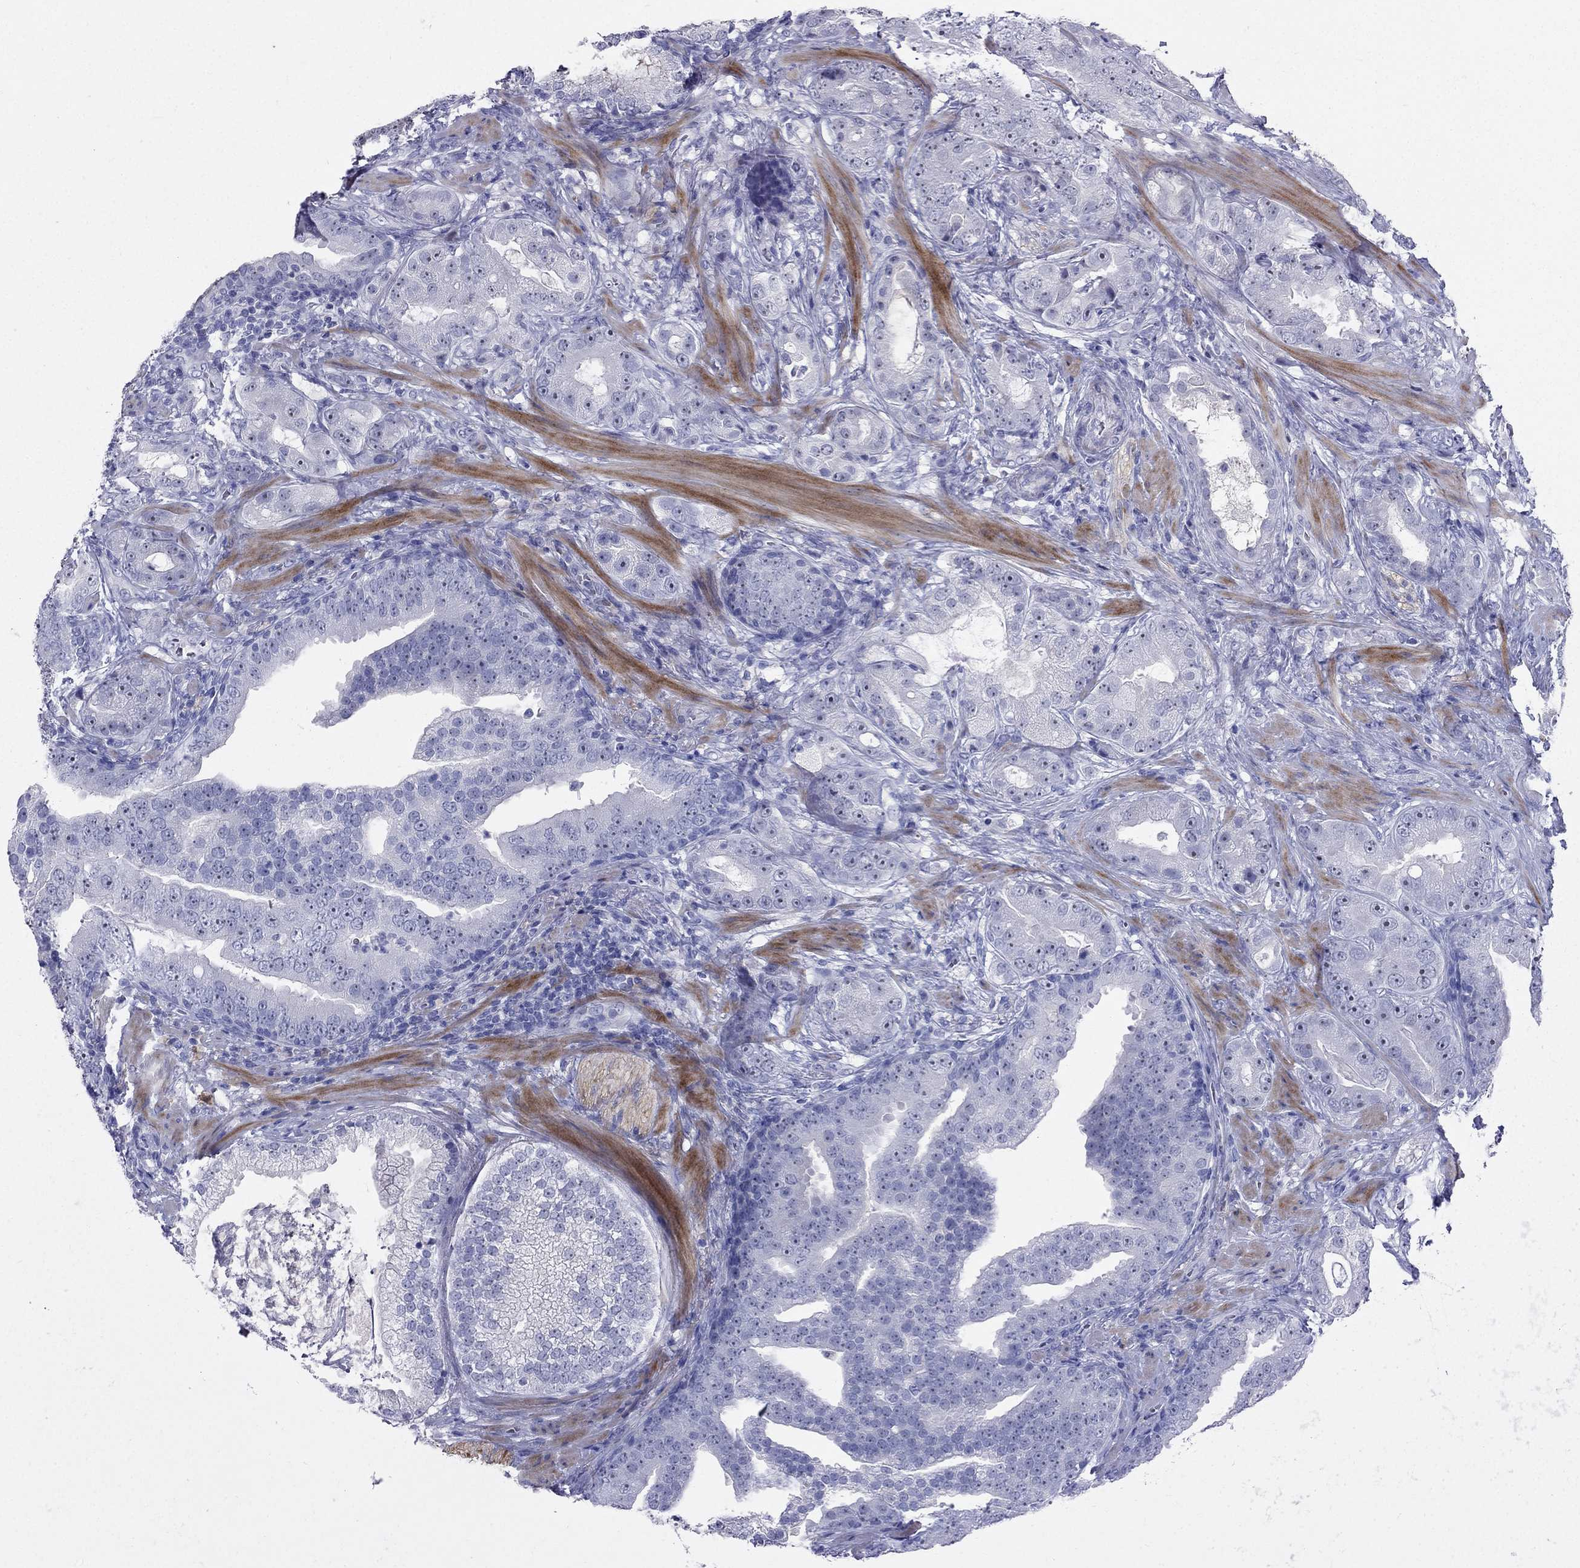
{"staining": {"intensity": "negative", "quantity": "none", "location": "none"}, "tissue": "prostate cancer", "cell_type": "Tumor cells", "image_type": "cancer", "snomed": [{"axis": "morphology", "description": "Adenocarcinoma, NOS"}, {"axis": "topography", "description": "Prostate"}], "caption": "Prostate cancer (adenocarcinoma) stained for a protein using immunohistochemistry (IHC) demonstrates no expression tumor cells.", "gene": "LMTK3", "patient": {"sex": "male", "age": 57}}